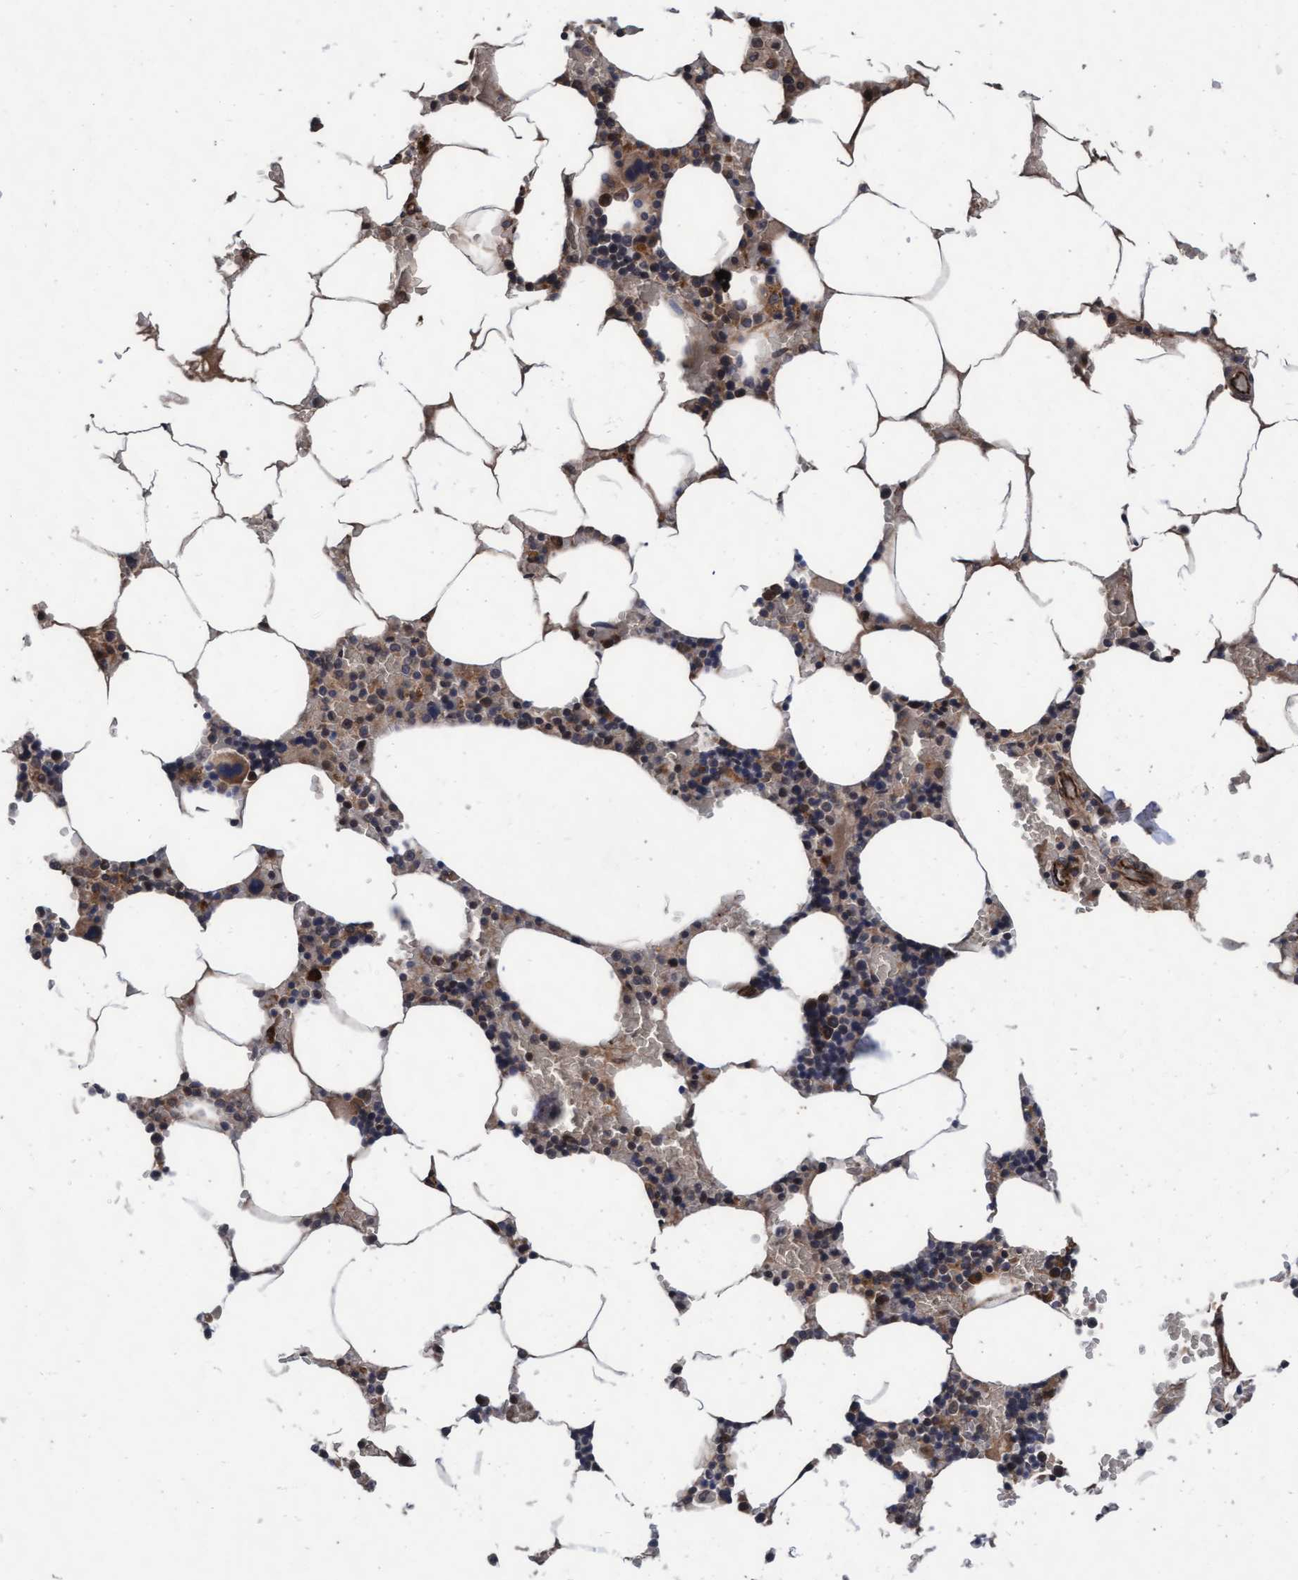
{"staining": {"intensity": "weak", "quantity": "25%-75%", "location": "cytoplasmic/membranous"}, "tissue": "bone marrow", "cell_type": "Hematopoietic cells", "image_type": "normal", "snomed": [{"axis": "morphology", "description": "Normal tissue, NOS"}, {"axis": "topography", "description": "Bone marrow"}], "caption": "This histopathology image reveals unremarkable bone marrow stained with immunohistochemistry to label a protein in brown. The cytoplasmic/membranous of hematopoietic cells show weak positivity for the protein. Nuclei are counter-stained blue.", "gene": "EFCAB13", "patient": {"sex": "male", "age": 70}}